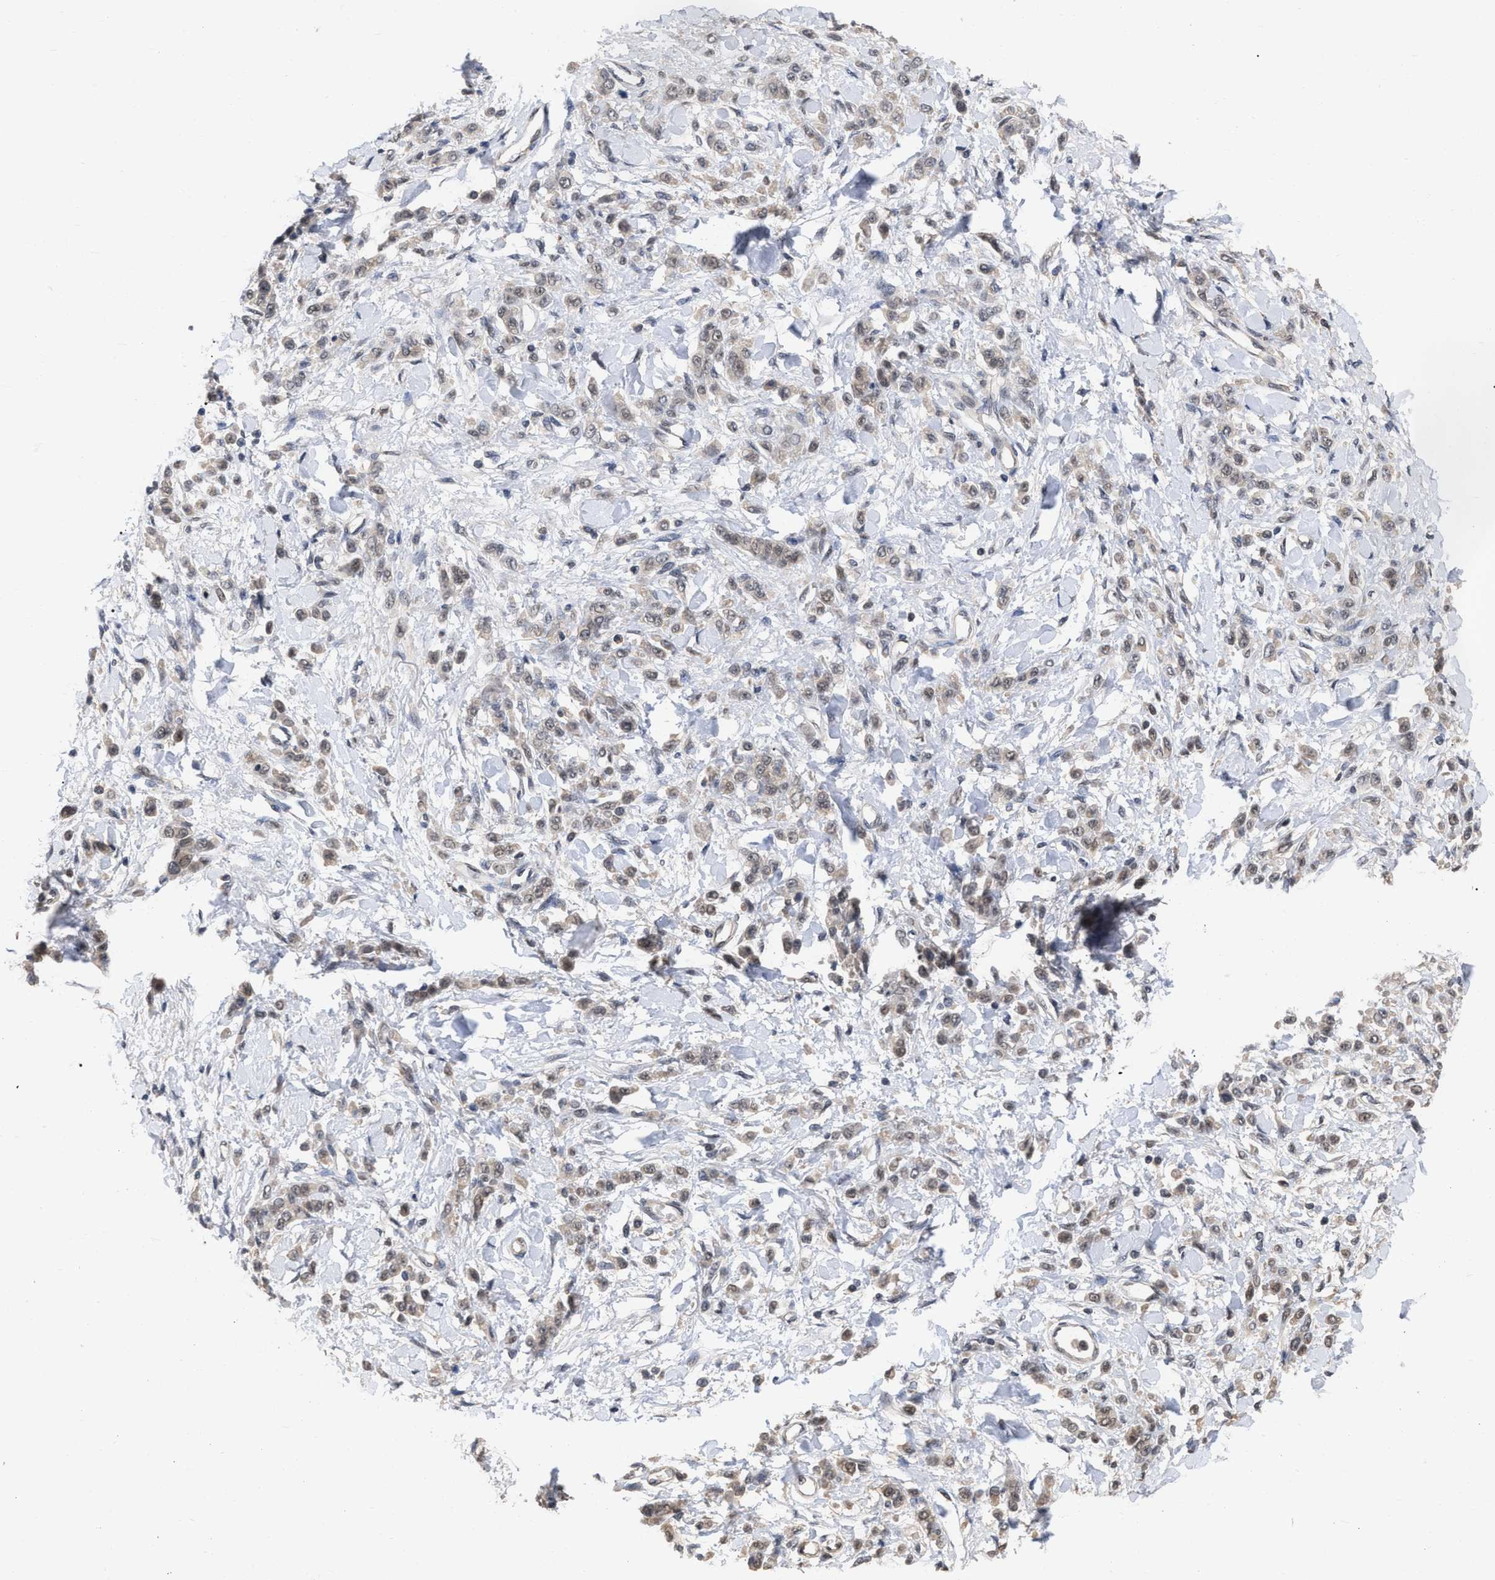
{"staining": {"intensity": "weak", "quantity": ">75%", "location": "cytoplasmic/membranous,nuclear"}, "tissue": "stomach cancer", "cell_type": "Tumor cells", "image_type": "cancer", "snomed": [{"axis": "morphology", "description": "Normal tissue, NOS"}, {"axis": "morphology", "description": "Adenocarcinoma, NOS"}, {"axis": "topography", "description": "Stomach"}], "caption": "A micrograph showing weak cytoplasmic/membranous and nuclear staining in approximately >75% of tumor cells in stomach cancer (adenocarcinoma), as visualized by brown immunohistochemical staining.", "gene": "JAZF1", "patient": {"sex": "male", "age": 82}}